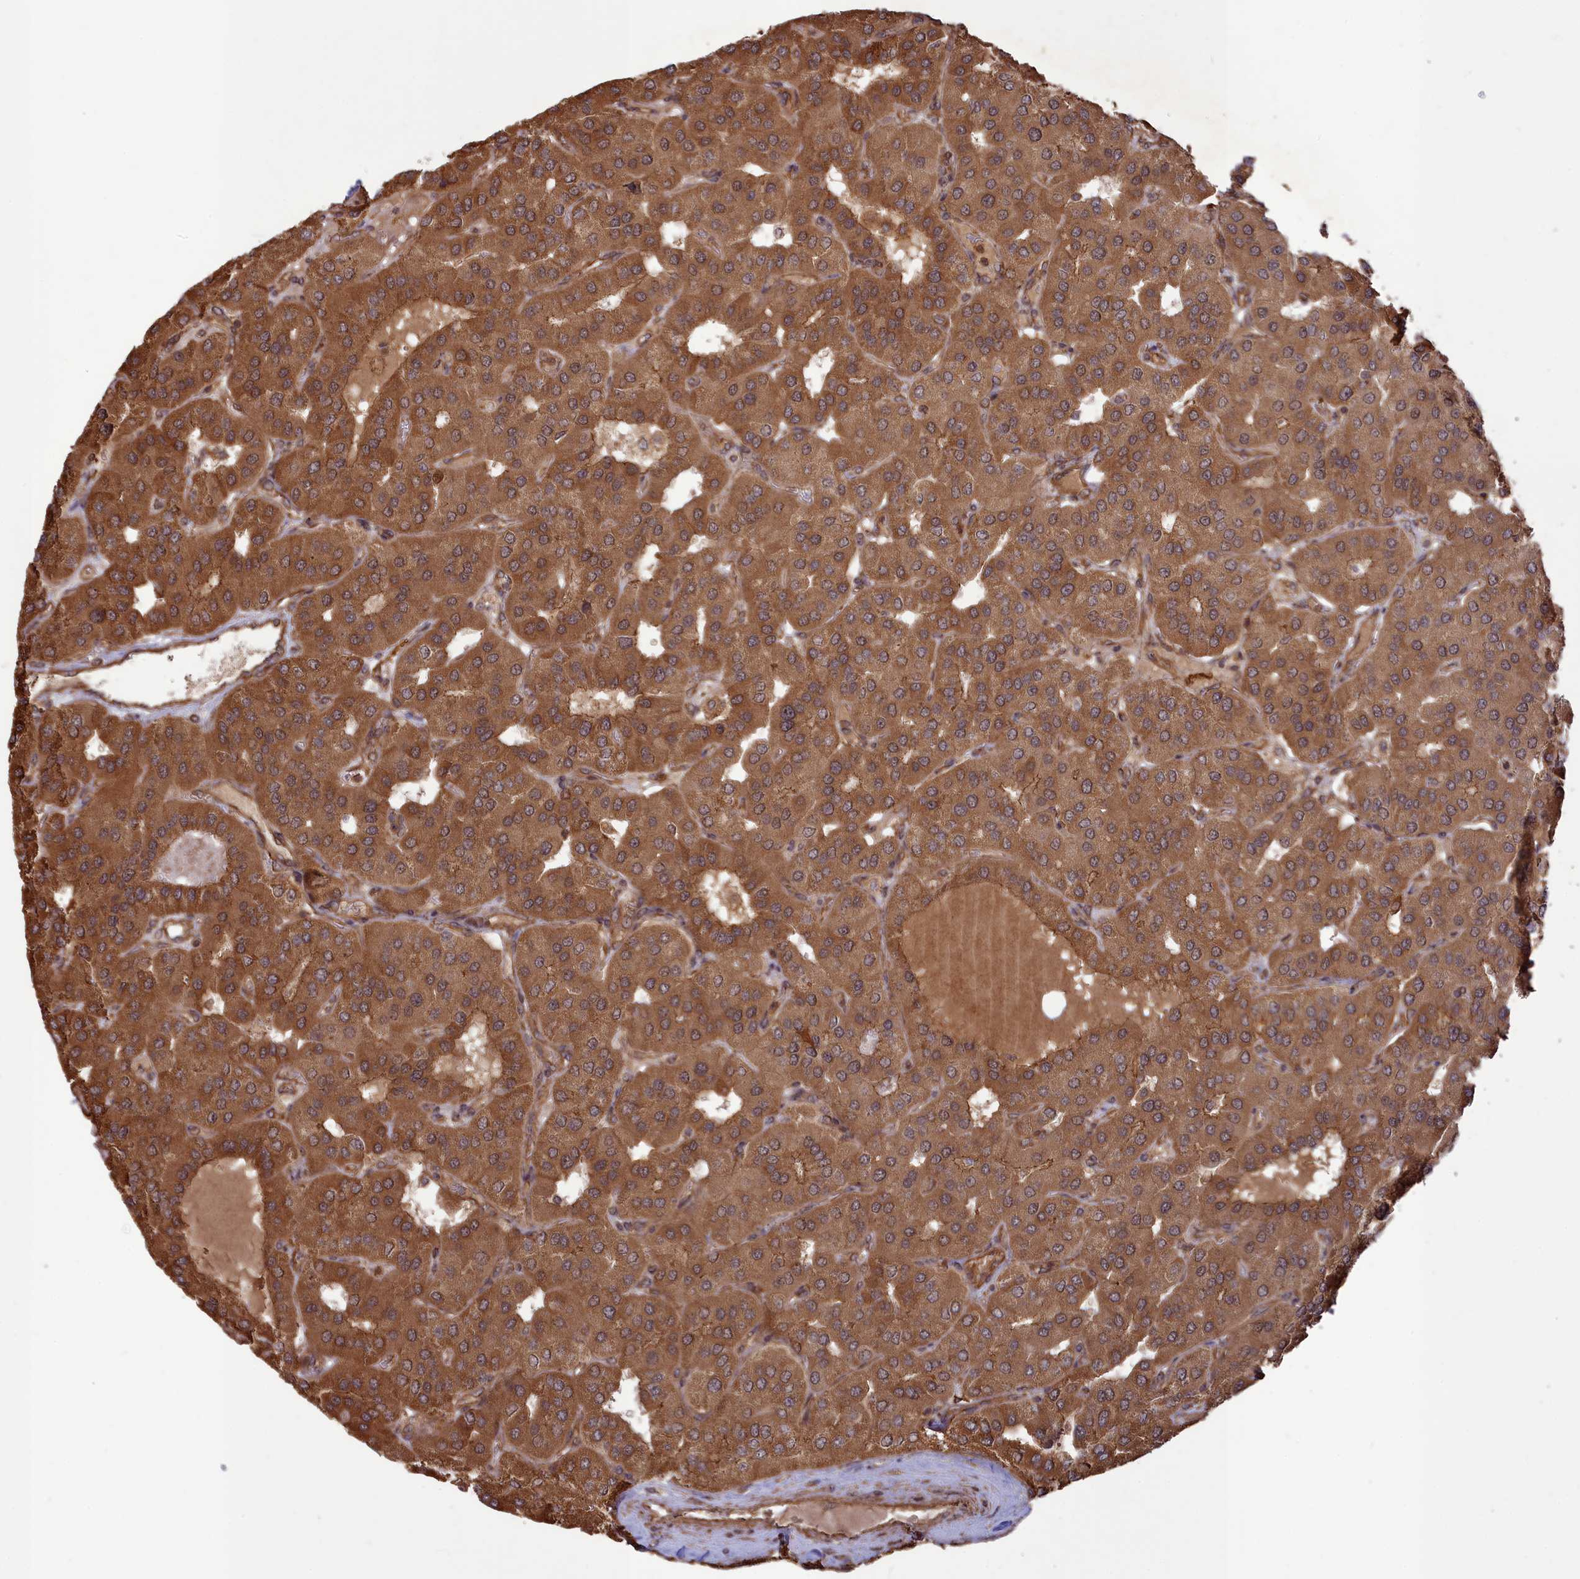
{"staining": {"intensity": "moderate", "quantity": ">75%", "location": "cytoplasmic/membranous"}, "tissue": "parathyroid gland", "cell_type": "Glandular cells", "image_type": "normal", "snomed": [{"axis": "morphology", "description": "Normal tissue, NOS"}, {"axis": "morphology", "description": "Adenoma, NOS"}, {"axis": "topography", "description": "Parathyroid gland"}], "caption": "DAB immunohistochemical staining of normal parathyroid gland demonstrates moderate cytoplasmic/membranous protein positivity in approximately >75% of glandular cells.", "gene": "CCDC174", "patient": {"sex": "female", "age": 86}}